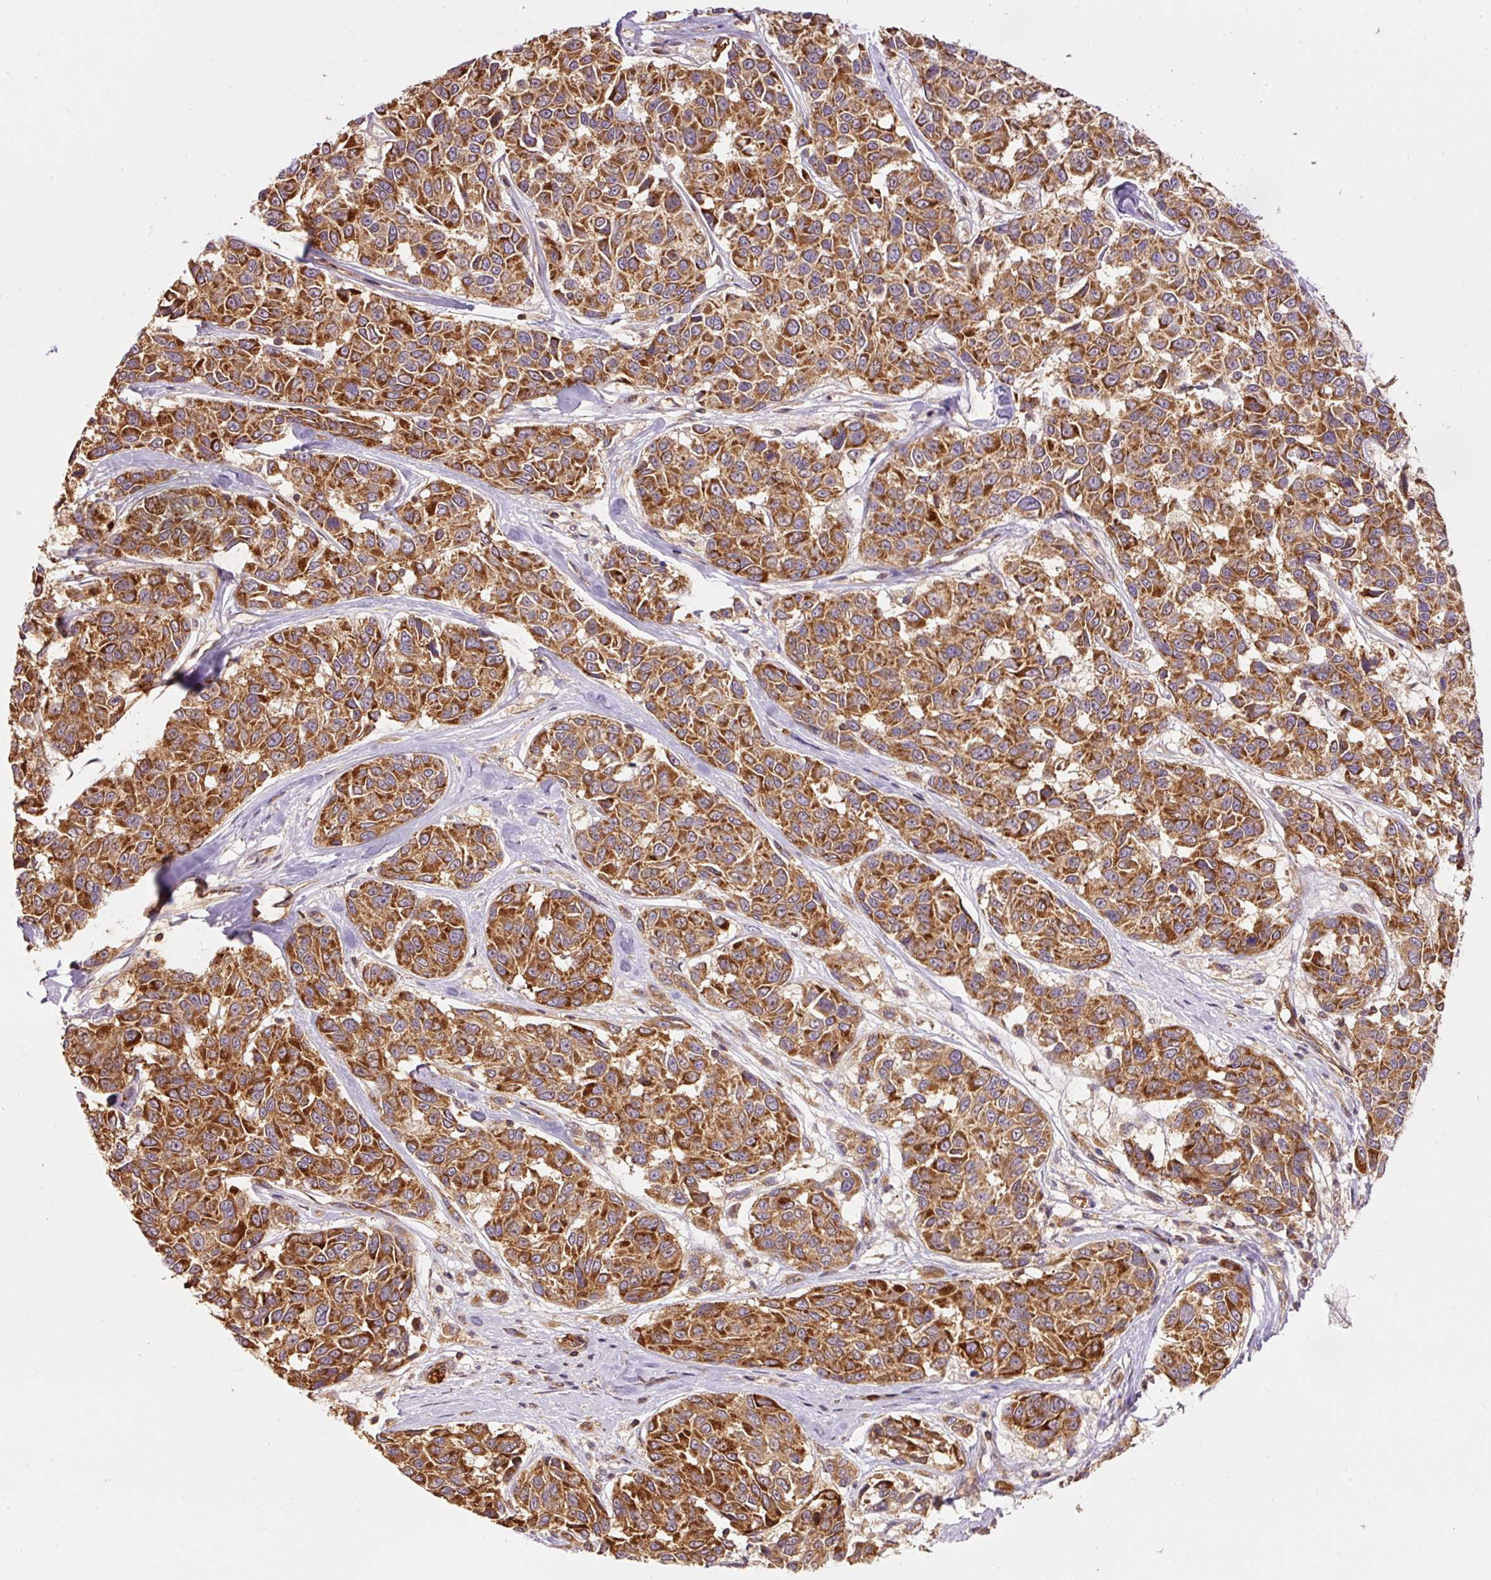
{"staining": {"intensity": "strong", "quantity": ">75%", "location": "cytoplasmic/membranous"}, "tissue": "melanoma", "cell_type": "Tumor cells", "image_type": "cancer", "snomed": [{"axis": "morphology", "description": "Malignant melanoma, NOS"}, {"axis": "topography", "description": "Skin"}], "caption": "Immunohistochemistry (IHC) photomicrograph of neoplastic tissue: human melanoma stained using immunohistochemistry demonstrates high levels of strong protein expression localized specifically in the cytoplasmic/membranous of tumor cells, appearing as a cytoplasmic/membranous brown color.", "gene": "ADCY4", "patient": {"sex": "female", "age": 66}}